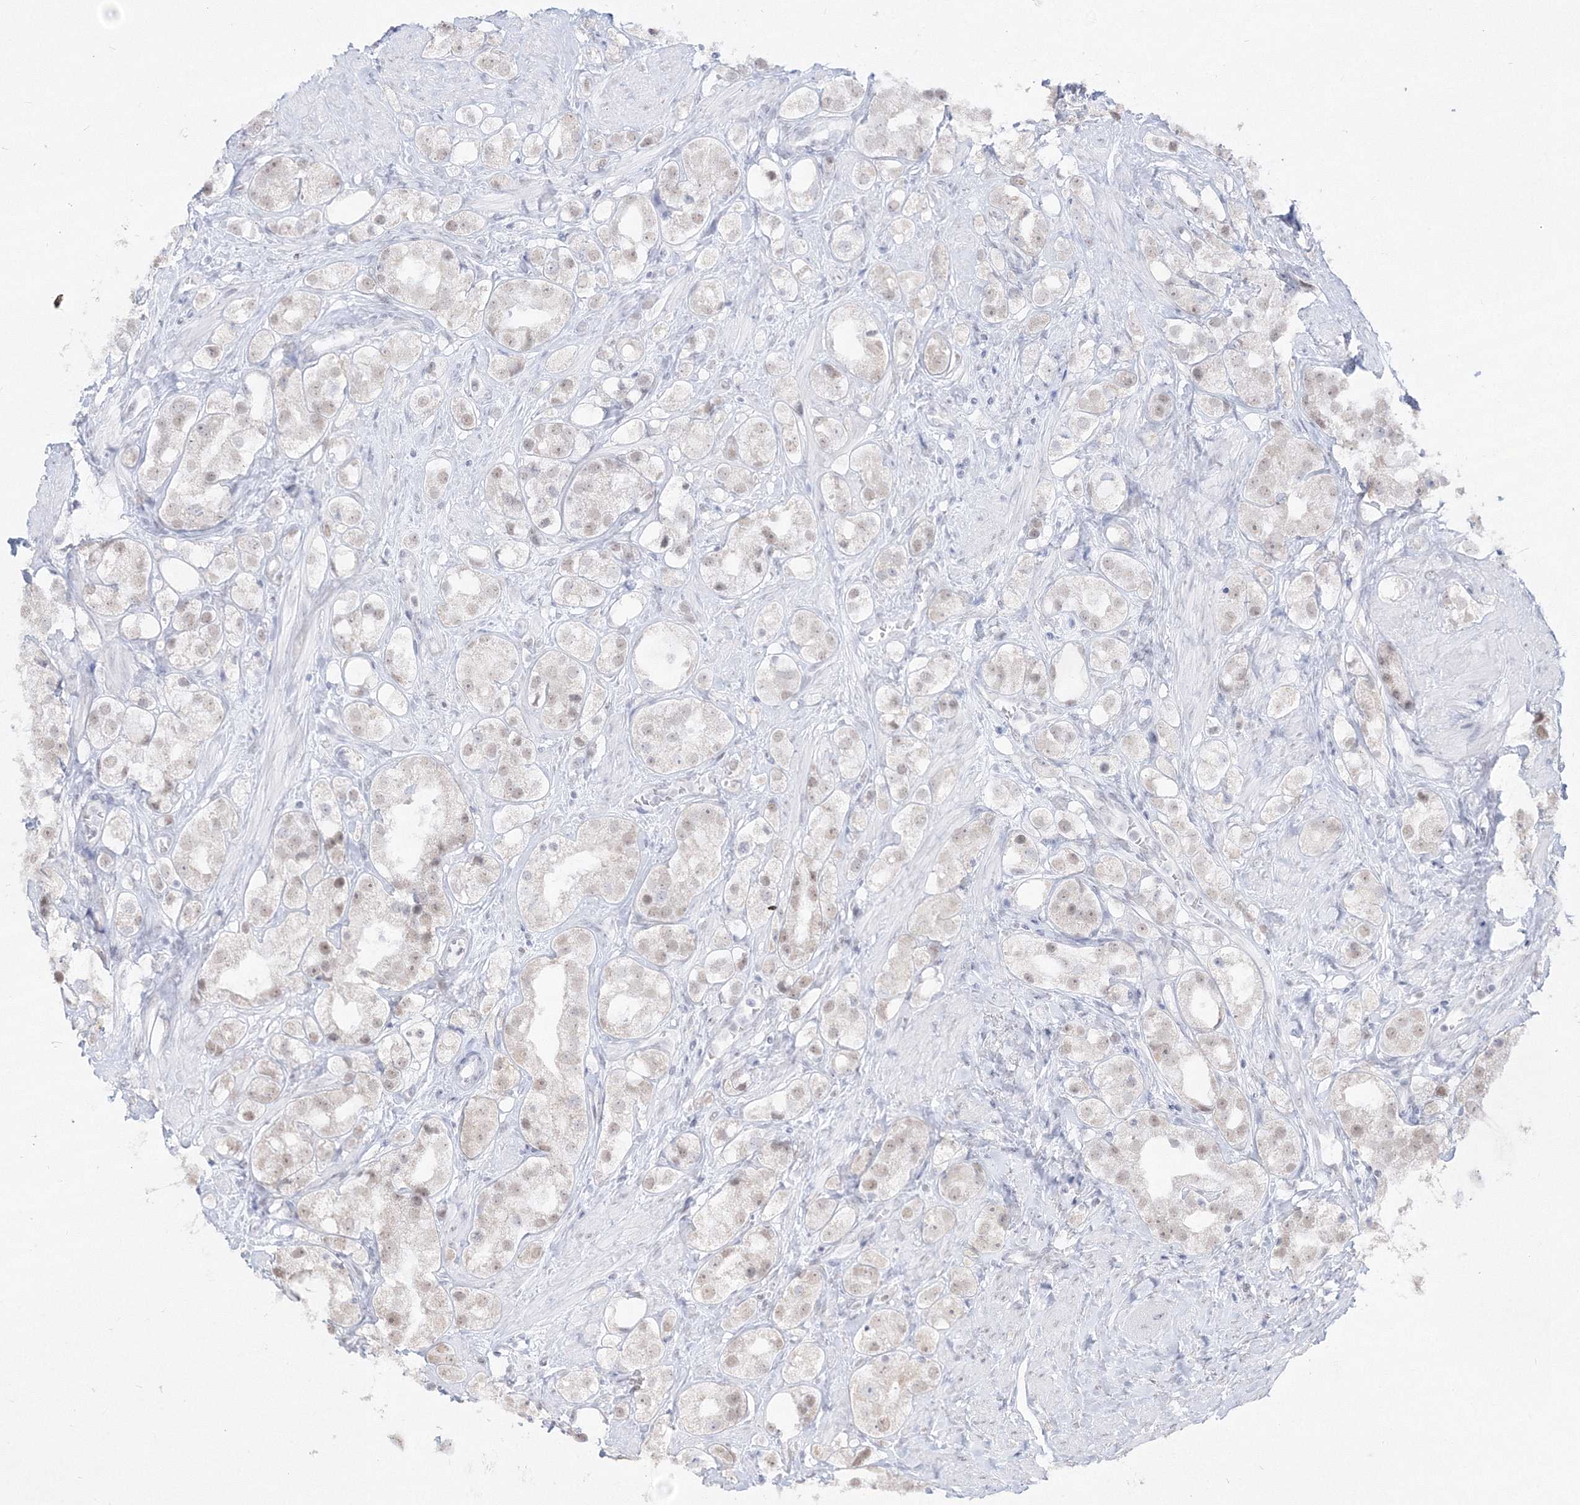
{"staining": {"intensity": "moderate", "quantity": "<25%", "location": "nuclear"}, "tissue": "prostate cancer", "cell_type": "Tumor cells", "image_type": "cancer", "snomed": [{"axis": "morphology", "description": "Adenocarcinoma, NOS"}, {"axis": "topography", "description": "Prostate"}], "caption": "Immunohistochemistry of prostate cancer displays low levels of moderate nuclear expression in approximately <25% of tumor cells.", "gene": "PPP4R2", "patient": {"sex": "male", "age": 79}}